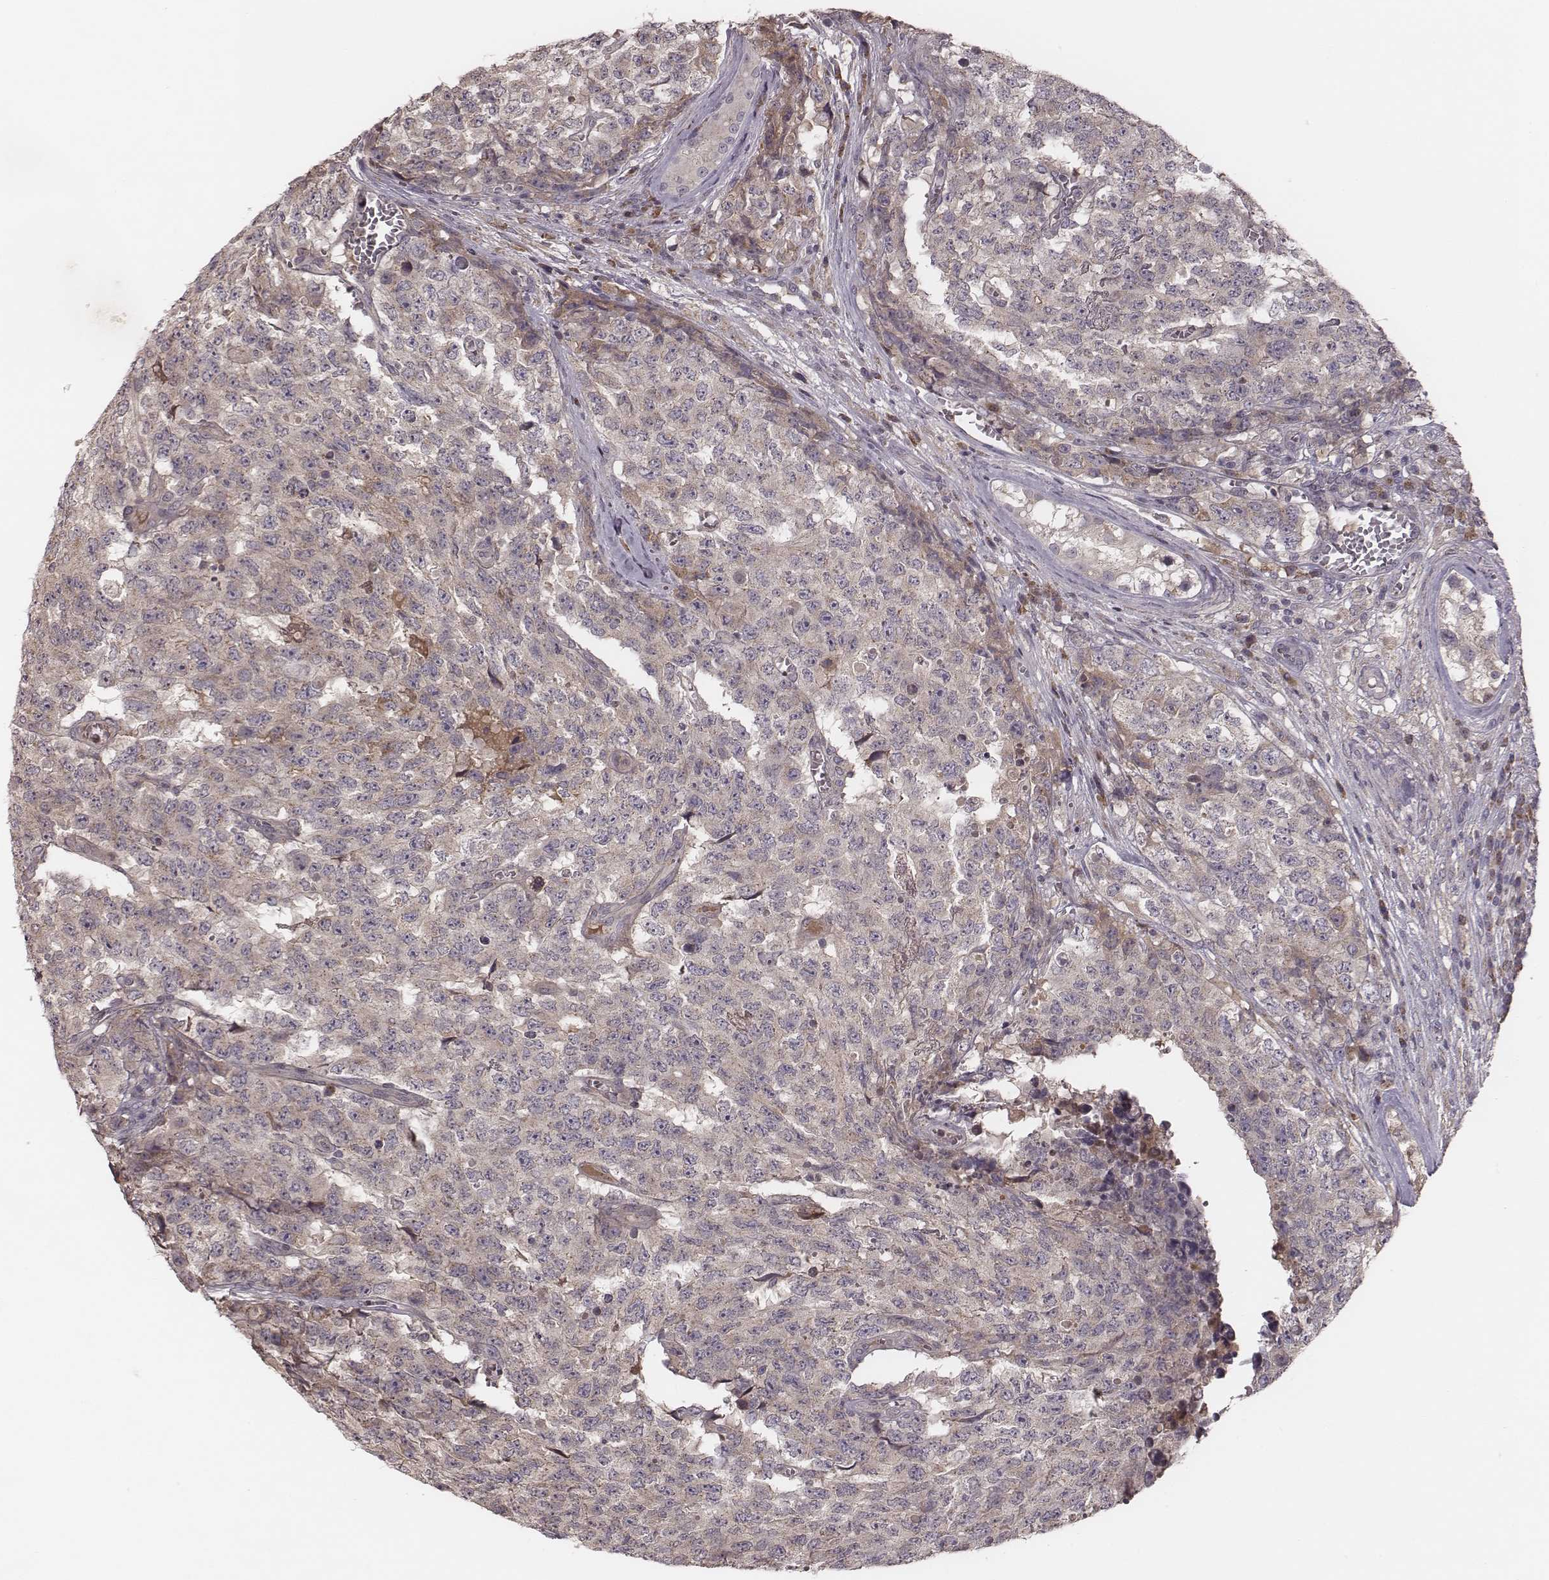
{"staining": {"intensity": "weak", "quantity": "<25%", "location": "cytoplasmic/membranous"}, "tissue": "testis cancer", "cell_type": "Tumor cells", "image_type": "cancer", "snomed": [{"axis": "morphology", "description": "Carcinoma, Embryonal, NOS"}, {"axis": "topography", "description": "Testis"}], "caption": "Tumor cells show no significant protein expression in embryonal carcinoma (testis). (DAB immunohistochemistry (IHC) visualized using brightfield microscopy, high magnification).", "gene": "P2RX5", "patient": {"sex": "male", "age": 23}}